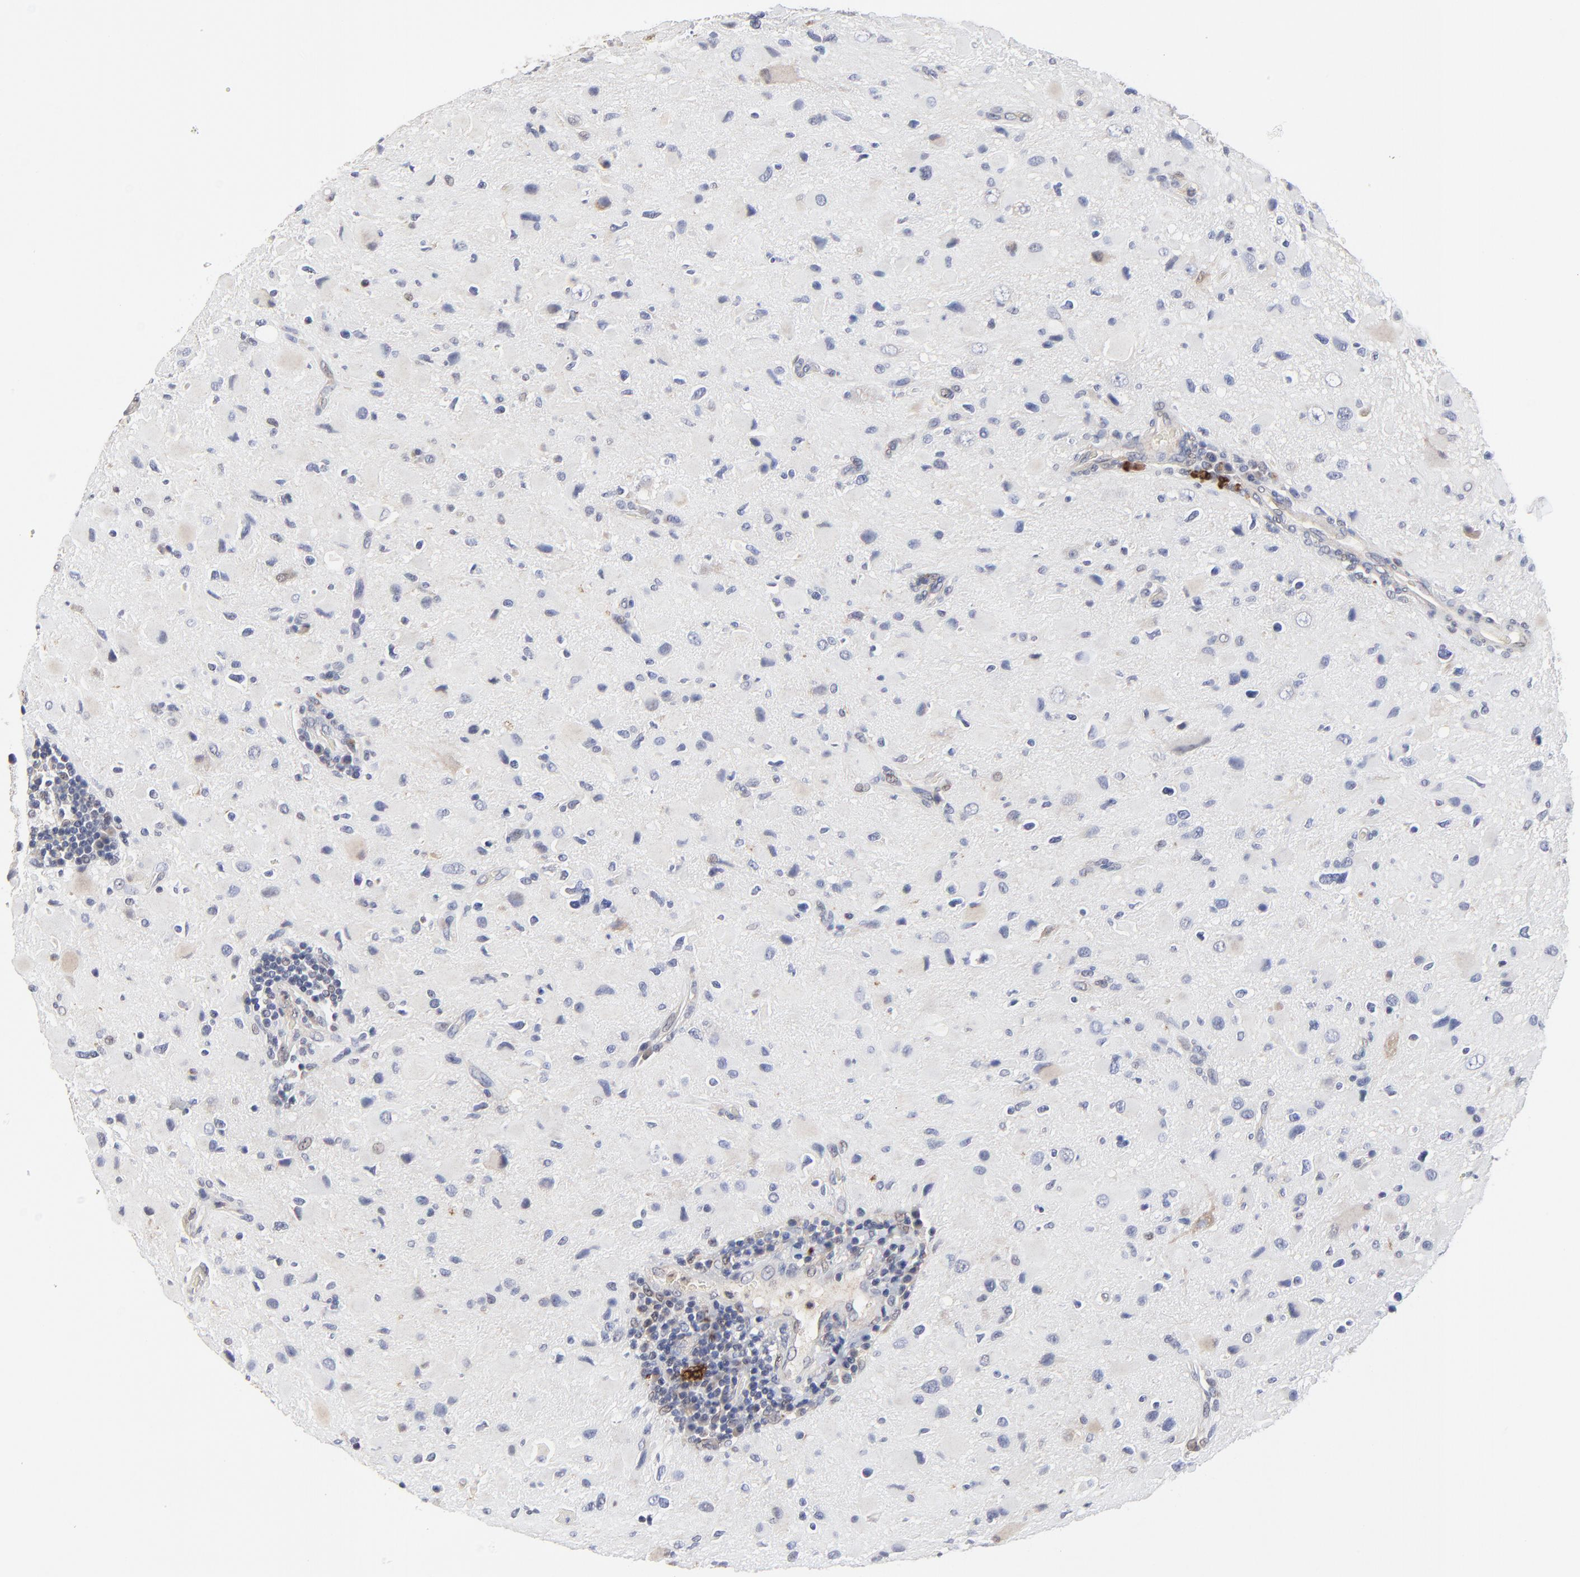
{"staining": {"intensity": "weak", "quantity": "<25%", "location": "cytoplasmic/membranous"}, "tissue": "glioma", "cell_type": "Tumor cells", "image_type": "cancer", "snomed": [{"axis": "morphology", "description": "Glioma, malignant, Low grade"}, {"axis": "topography", "description": "Brain"}], "caption": "Glioma was stained to show a protein in brown. There is no significant expression in tumor cells.", "gene": "LGALS3", "patient": {"sex": "female", "age": 32}}